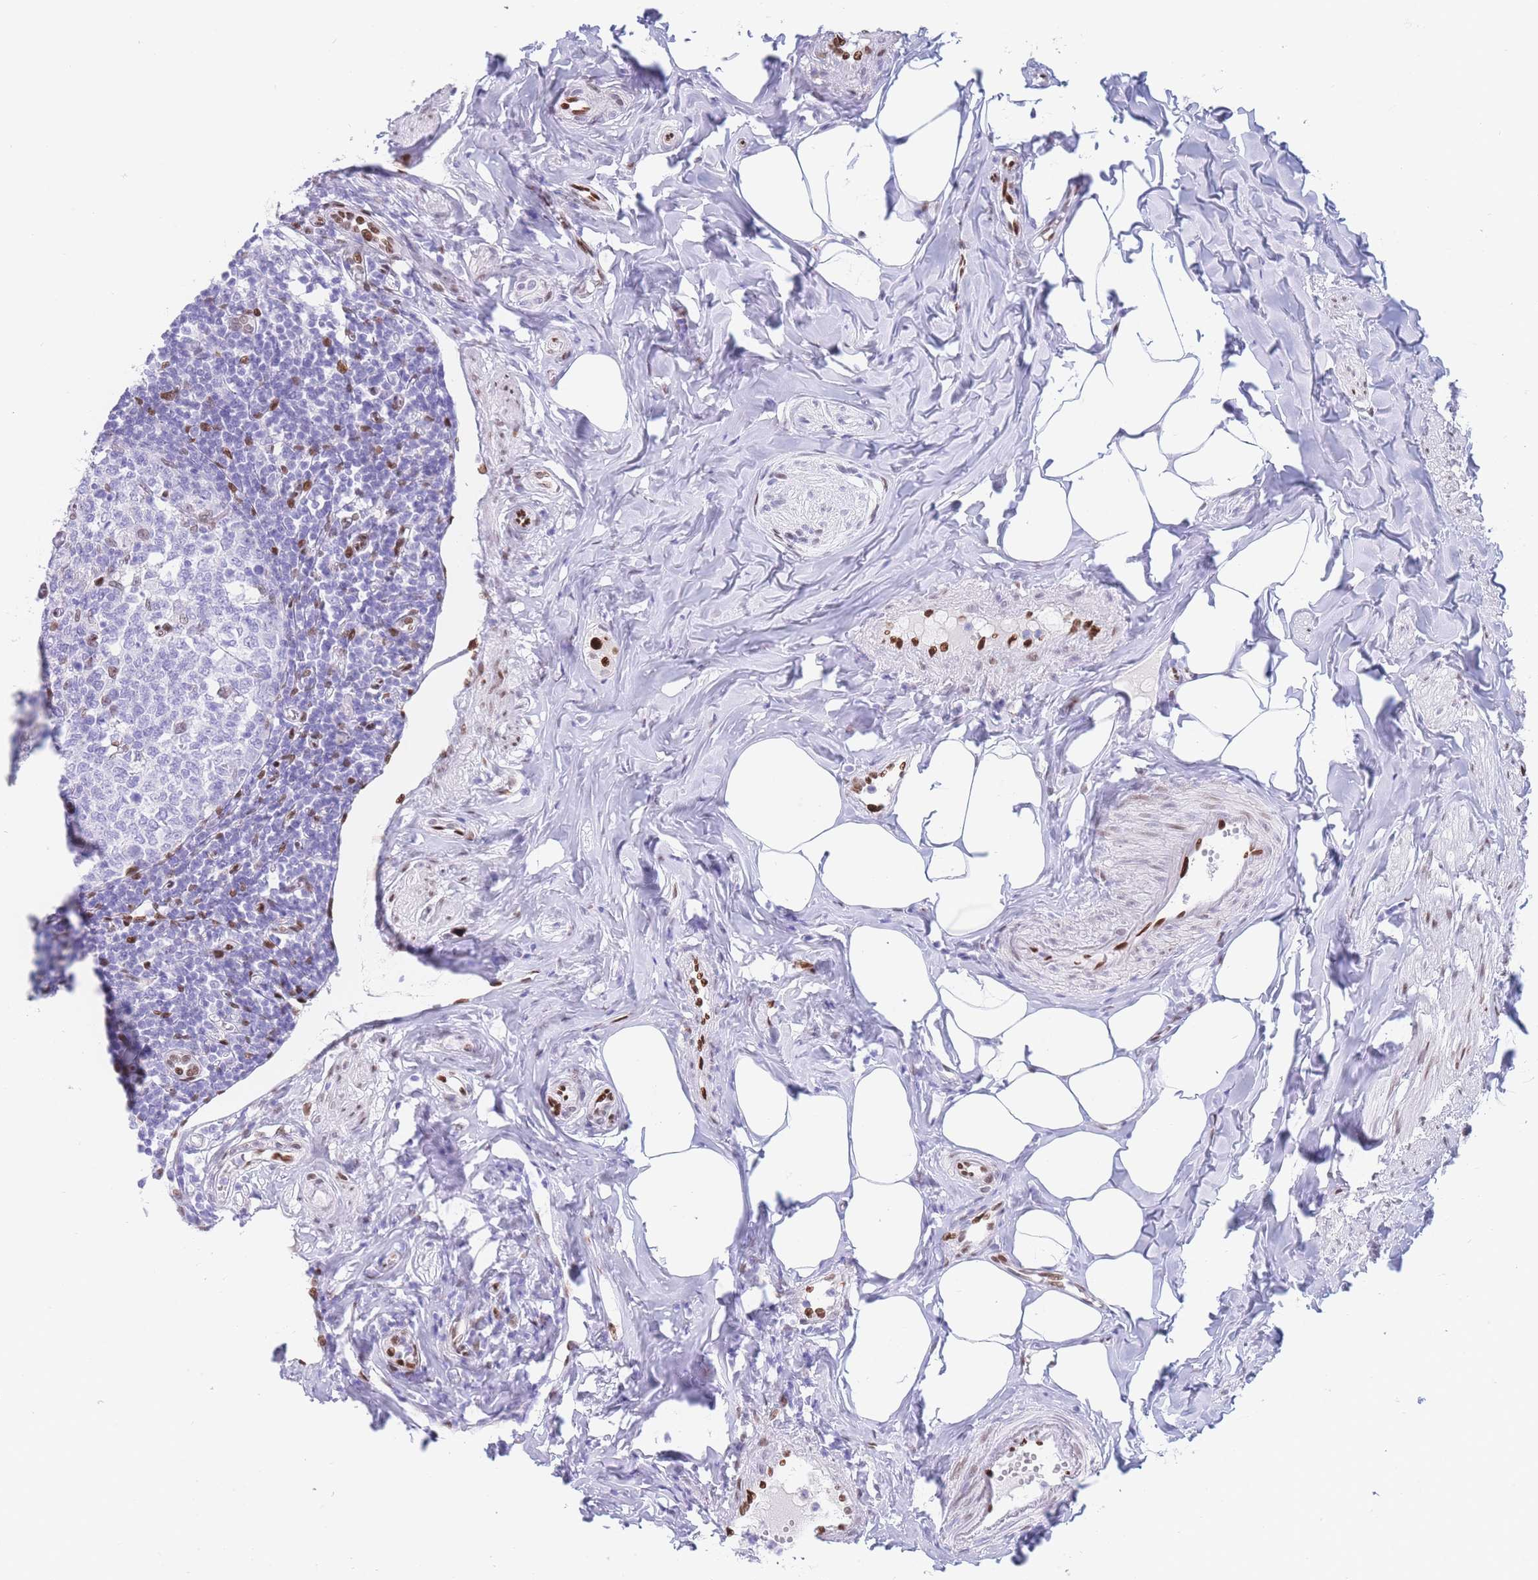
{"staining": {"intensity": "negative", "quantity": "none", "location": "none"}, "tissue": "appendix", "cell_type": "Glandular cells", "image_type": "normal", "snomed": [{"axis": "morphology", "description": "Normal tissue, NOS"}, {"axis": "topography", "description": "Appendix"}], "caption": "This is an IHC image of normal appendix. There is no expression in glandular cells.", "gene": "PSMB5", "patient": {"sex": "female", "age": 33}}